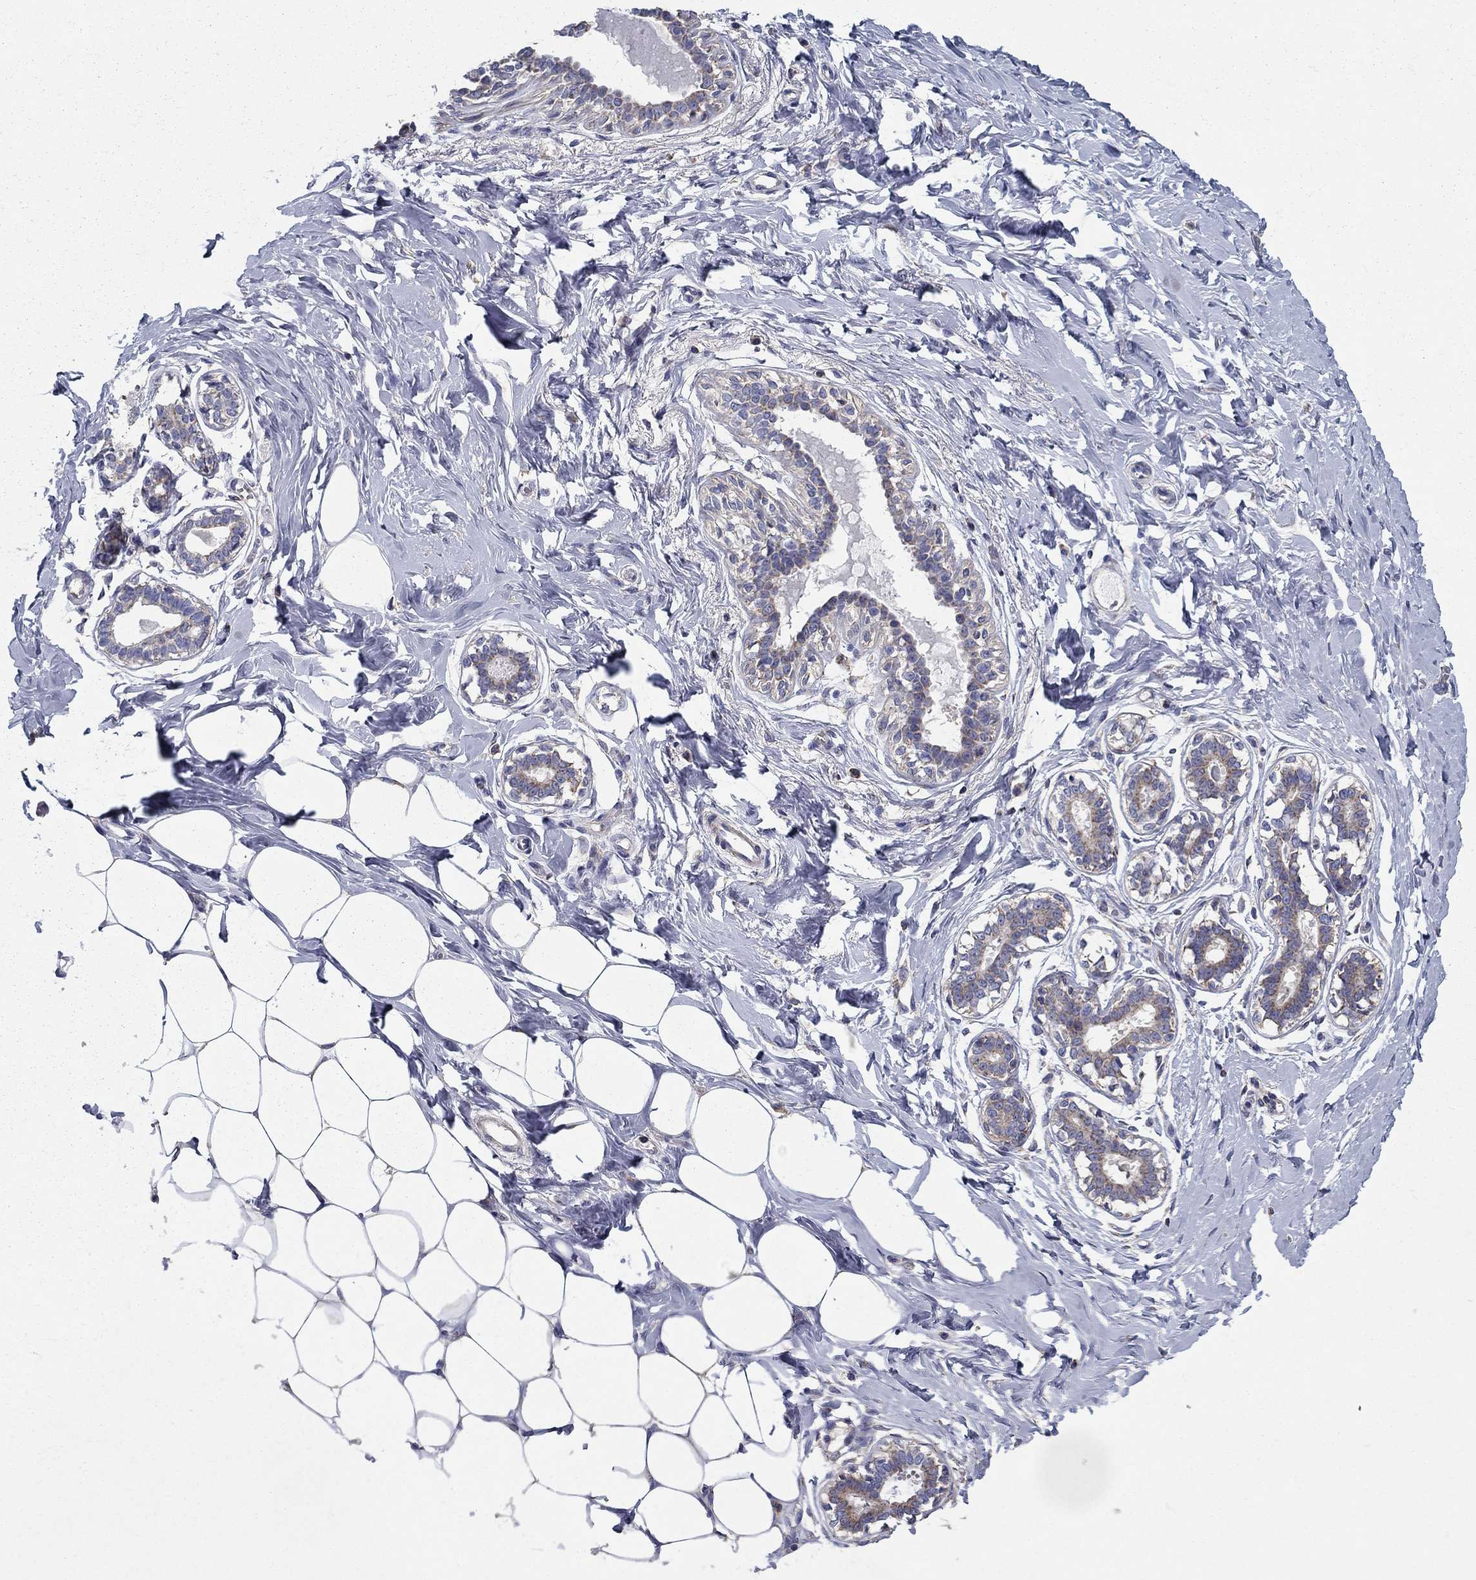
{"staining": {"intensity": "negative", "quantity": "none", "location": "none"}, "tissue": "breast", "cell_type": "Adipocytes", "image_type": "normal", "snomed": [{"axis": "morphology", "description": "Normal tissue, NOS"}, {"axis": "morphology", "description": "Lobular carcinoma, in situ"}, {"axis": "topography", "description": "Breast"}], "caption": "Benign breast was stained to show a protein in brown. There is no significant expression in adipocytes. (Immunohistochemistry, brightfield microscopy, high magnification).", "gene": "NME5", "patient": {"sex": "female", "age": 35}}